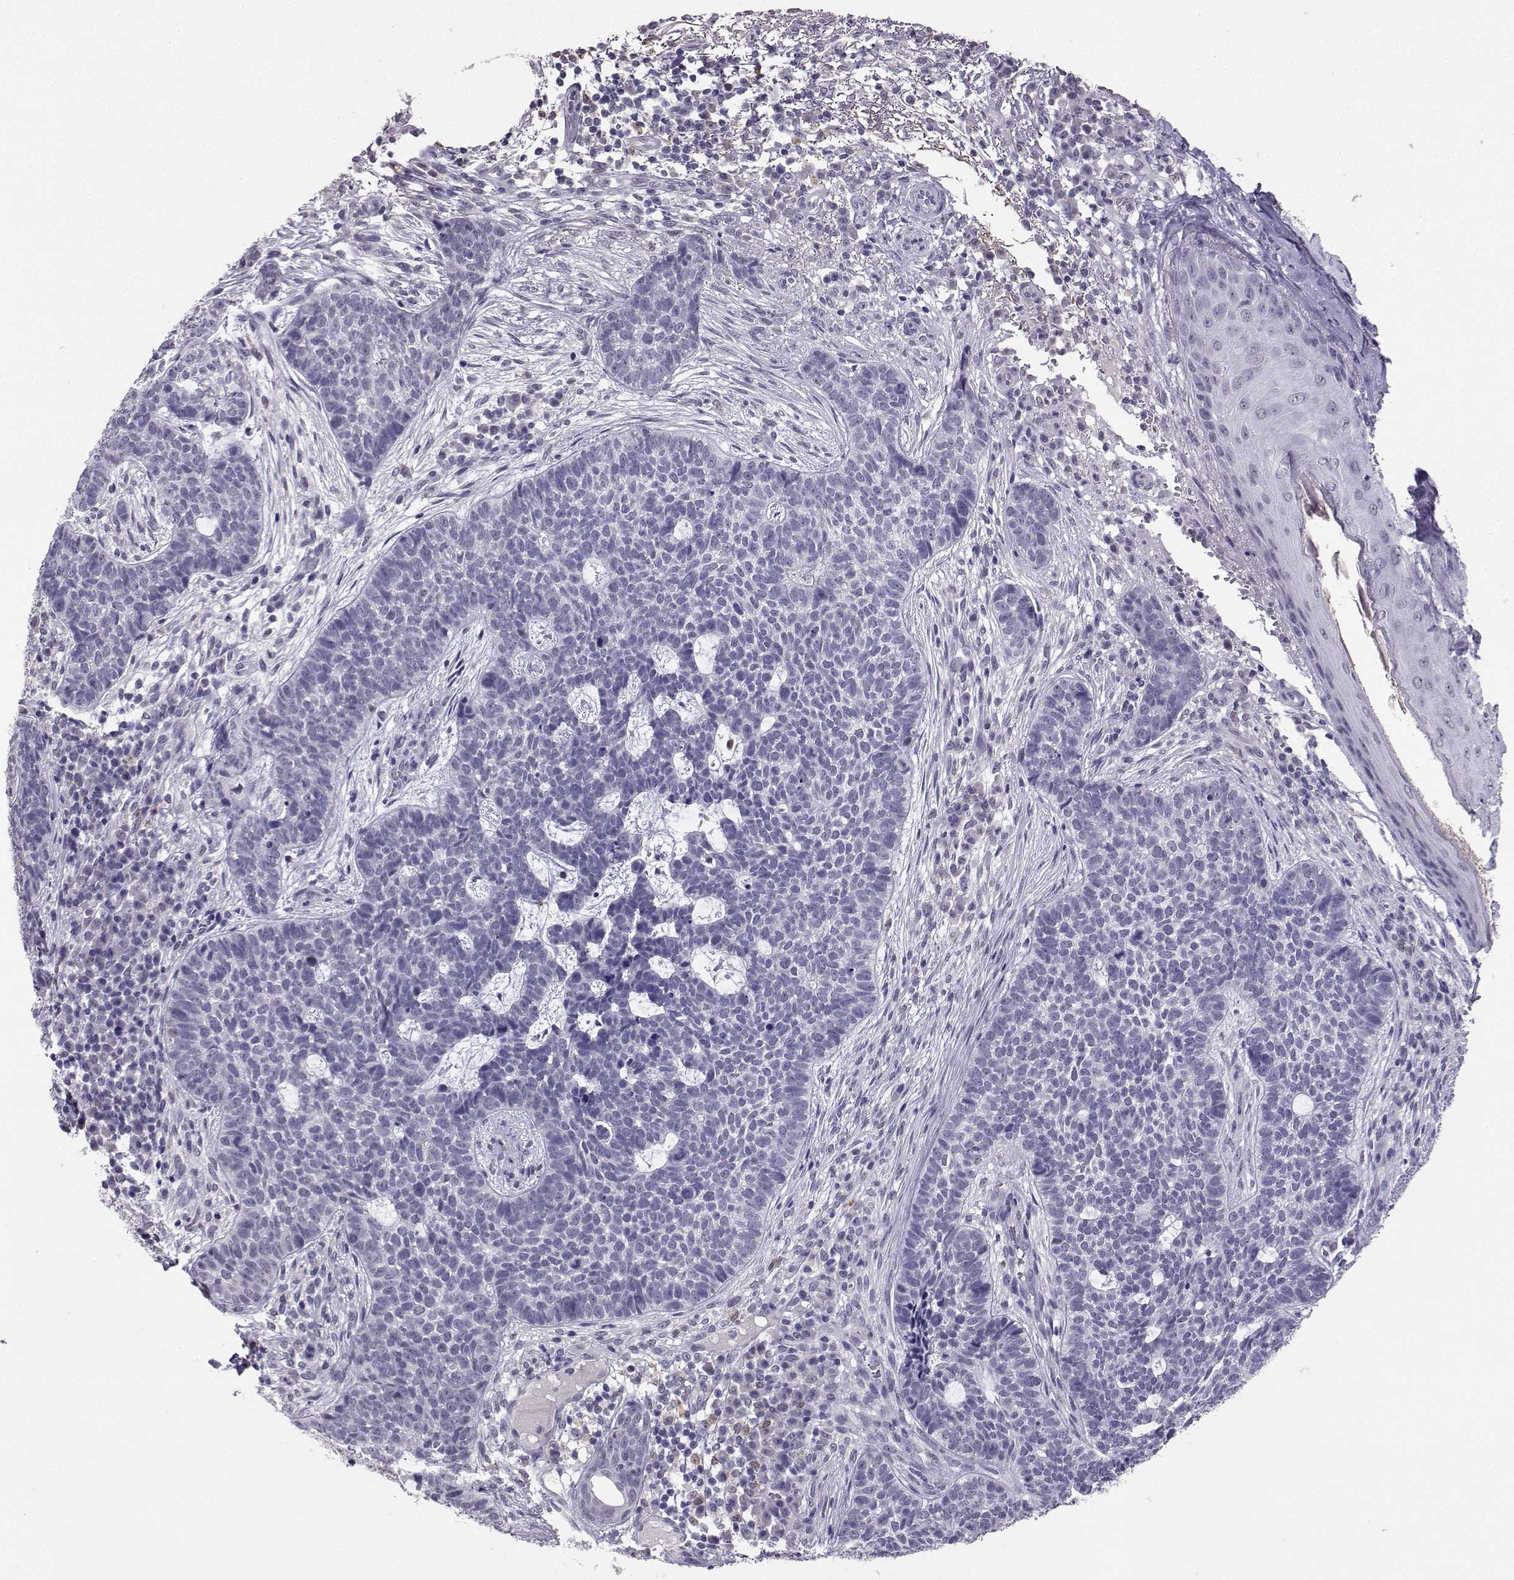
{"staining": {"intensity": "negative", "quantity": "none", "location": "none"}, "tissue": "skin cancer", "cell_type": "Tumor cells", "image_type": "cancer", "snomed": [{"axis": "morphology", "description": "Basal cell carcinoma"}, {"axis": "topography", "description": "Skin"}], "caption": "This photomicrograph is of skin basal cell carcinoma stained with immunohistochemistry (IHC) to label a protein in brown with the nuclei are counter-stained blue. There is no expression in tumor cells. (Stains: DAB immunohistochemistry (IHC) with hematoxylin counter stain, Microscopy: brightfield microscopy at high magnification).", "gene": "TBR1", "patient": {"sex": "female", "age": 69}}